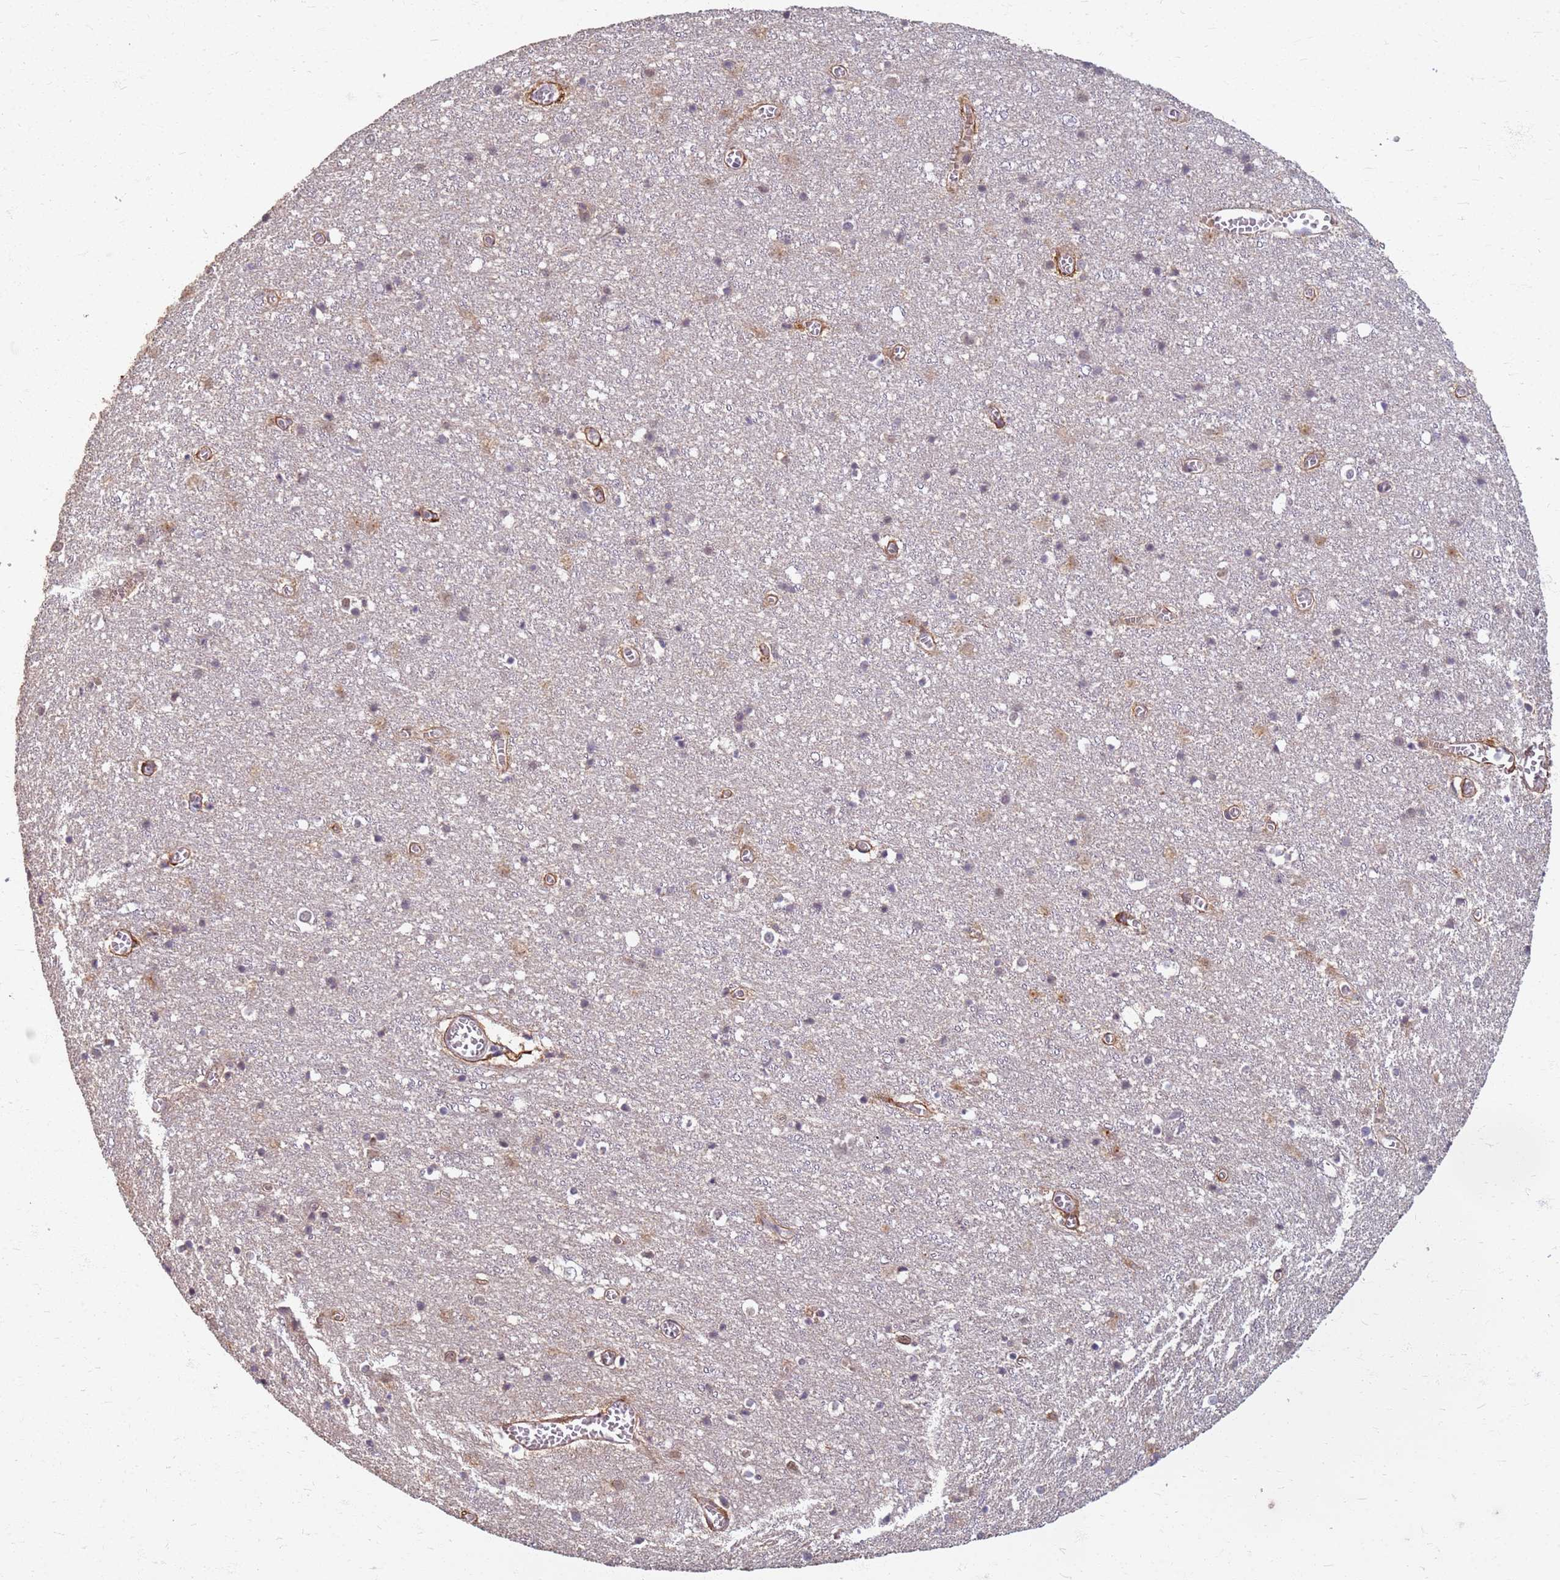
{"staining": {"intensity": "moderate", "quantity": ">75%", "location": "cytoplasmic/membranous"}, "tissue": "cerebral cortex", "cell_type": "Endothelial cells", "image_type": "normal", "snomed": [{"axis": "morphology", "description": "Normal tissue, NOS"}, {"axis": "topography", "description": "Cerebral cortex"}], "caption": "Protein staining demonstrates moderate cytoplasmic/membranous staining in about >75% of endothelial cells in normal cerebral cortex.", "gene": "ITGB4", "patient": {"sex": "female", "age": 64}}